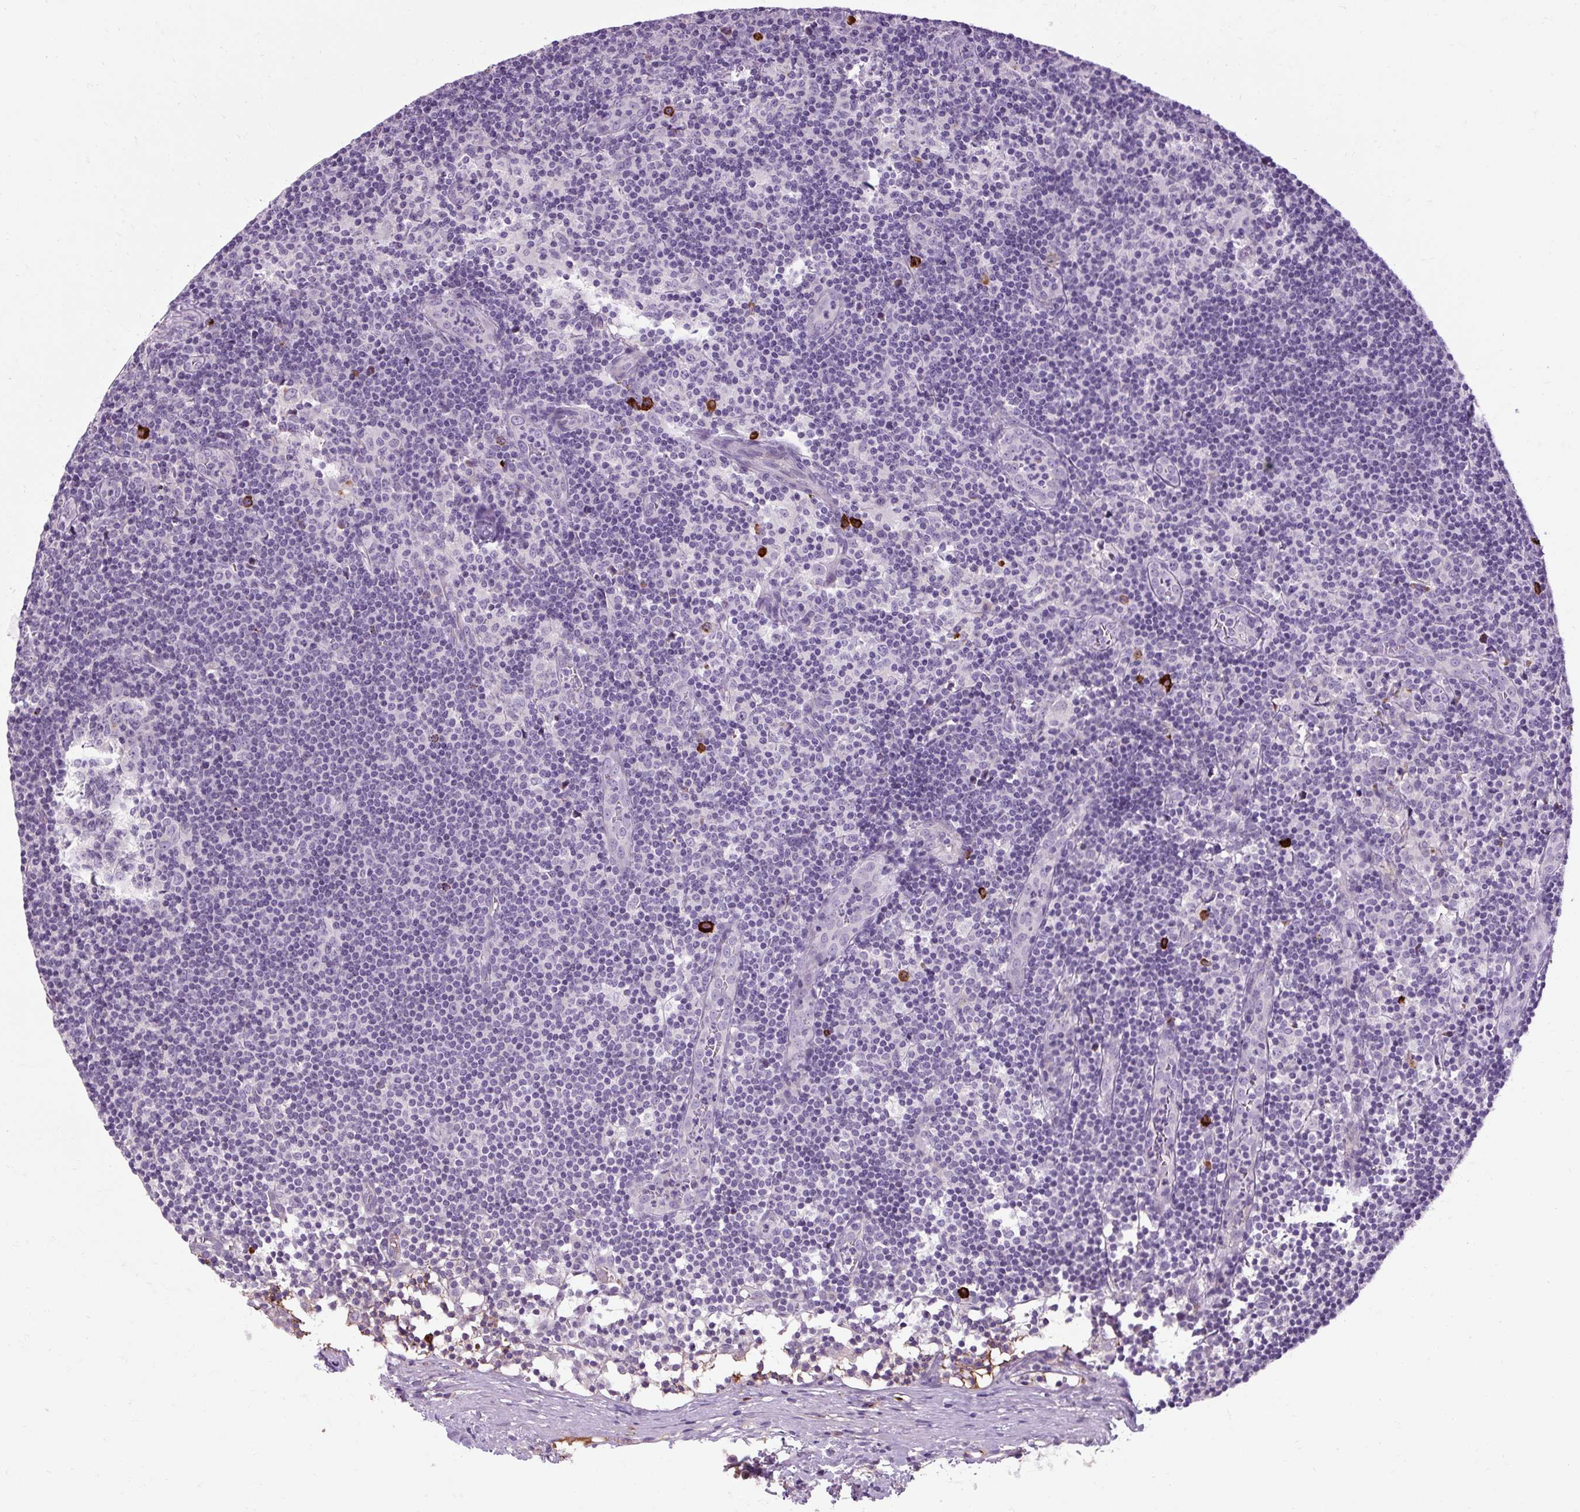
{"staining": {"intensity": "strong", "quantity": "<25%", "location": "cytoplasmic/membranous"}, "tissue": "lymph node", "cell_type": "Germinal center cells", "image_type": "normal", "snomed": [{"axis": "morphology", "description": "Normal tissue, NOS"}, {"axis": "topography", "description": "Lymph node"}], "caption": "A high-resolution histopathology image shows immunohistochemistry (IHC) staining of normal lymph node, which shows strong cytoplasmic/membranous expression in about <25% of germinal center cells. The staining was performed using DAB (3,3'-diaminobenzidine) to visualize the protein expression in brown, while the nuclei were stained in blue with hematoxylin (Magnification: 20x).", "gene": "ARRDC2", "patient": {"sex": "female", "age": 45}}